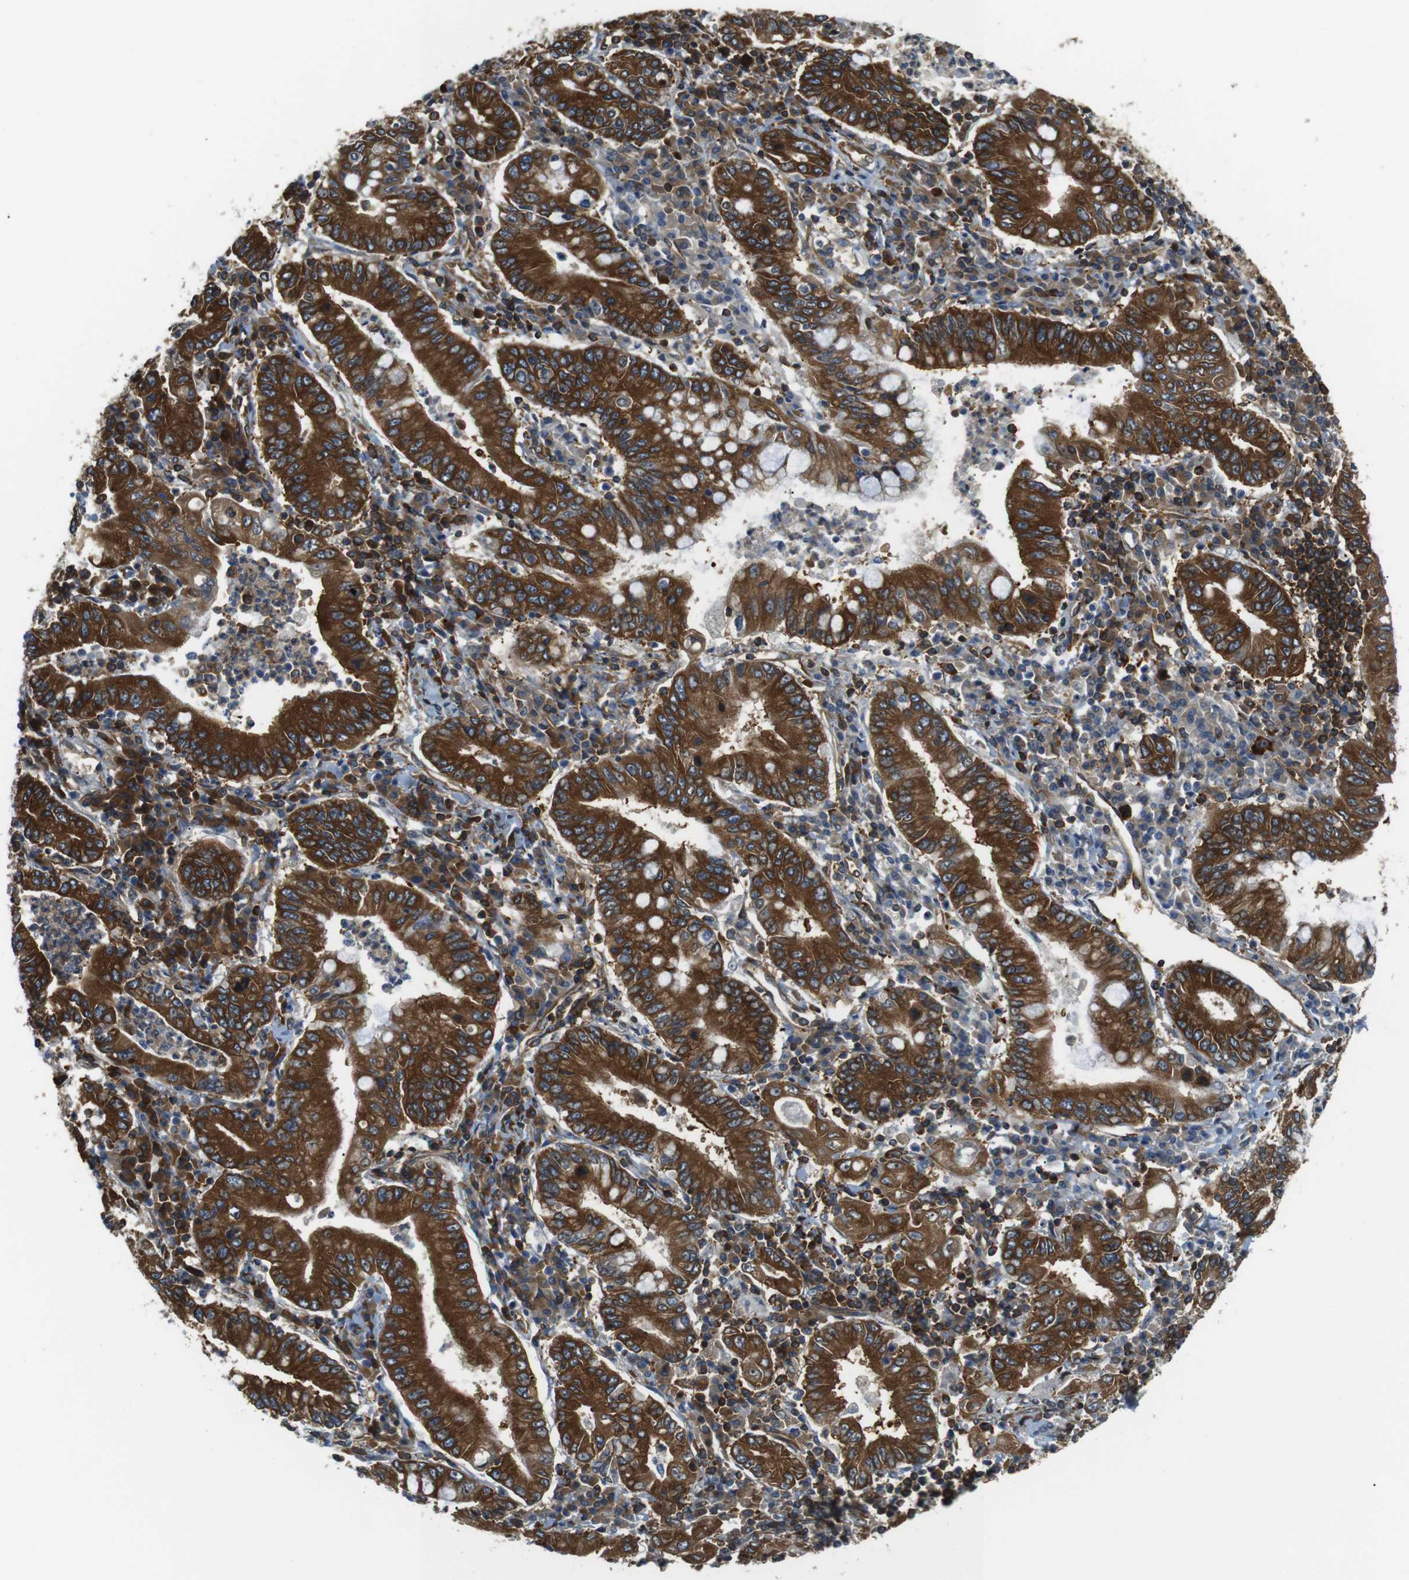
{"staining": {"intensity": "moderate", "quantity": ">75%", "location": "cytoplasmic/membranous"}, "tissue": "stomach cancer", "cell_type": "Tumor cells", "image_type": "cancer", "snomed": [{"axis": "morphology", "description": "Normal tissue, NOS"}, {"axis": "morphology", "description": "Adenocarcinoma, NOS"}, {"axis": "topography", "description": "Esophagus"}, {"axis": "topography", "description": "Stomach, upper"}, {"axis": "topography", "description": "Peripheral nerve tissue"}], "caption": "Immunohistochemistry (IHC) staining of stomach adenocarcinoma, which demonstrates medium levels of moderate cytoplasmic/membranous positivity in about >75% of tumor cells indicating moderate cytoplasmic/membranous protein staining. The staining was performed using DAB (brown) for protein detection and nuclei were counterstained in hematoxylin (blue).", "gene": "TSC1", "patient": {"sex": "male", "age": 62}}